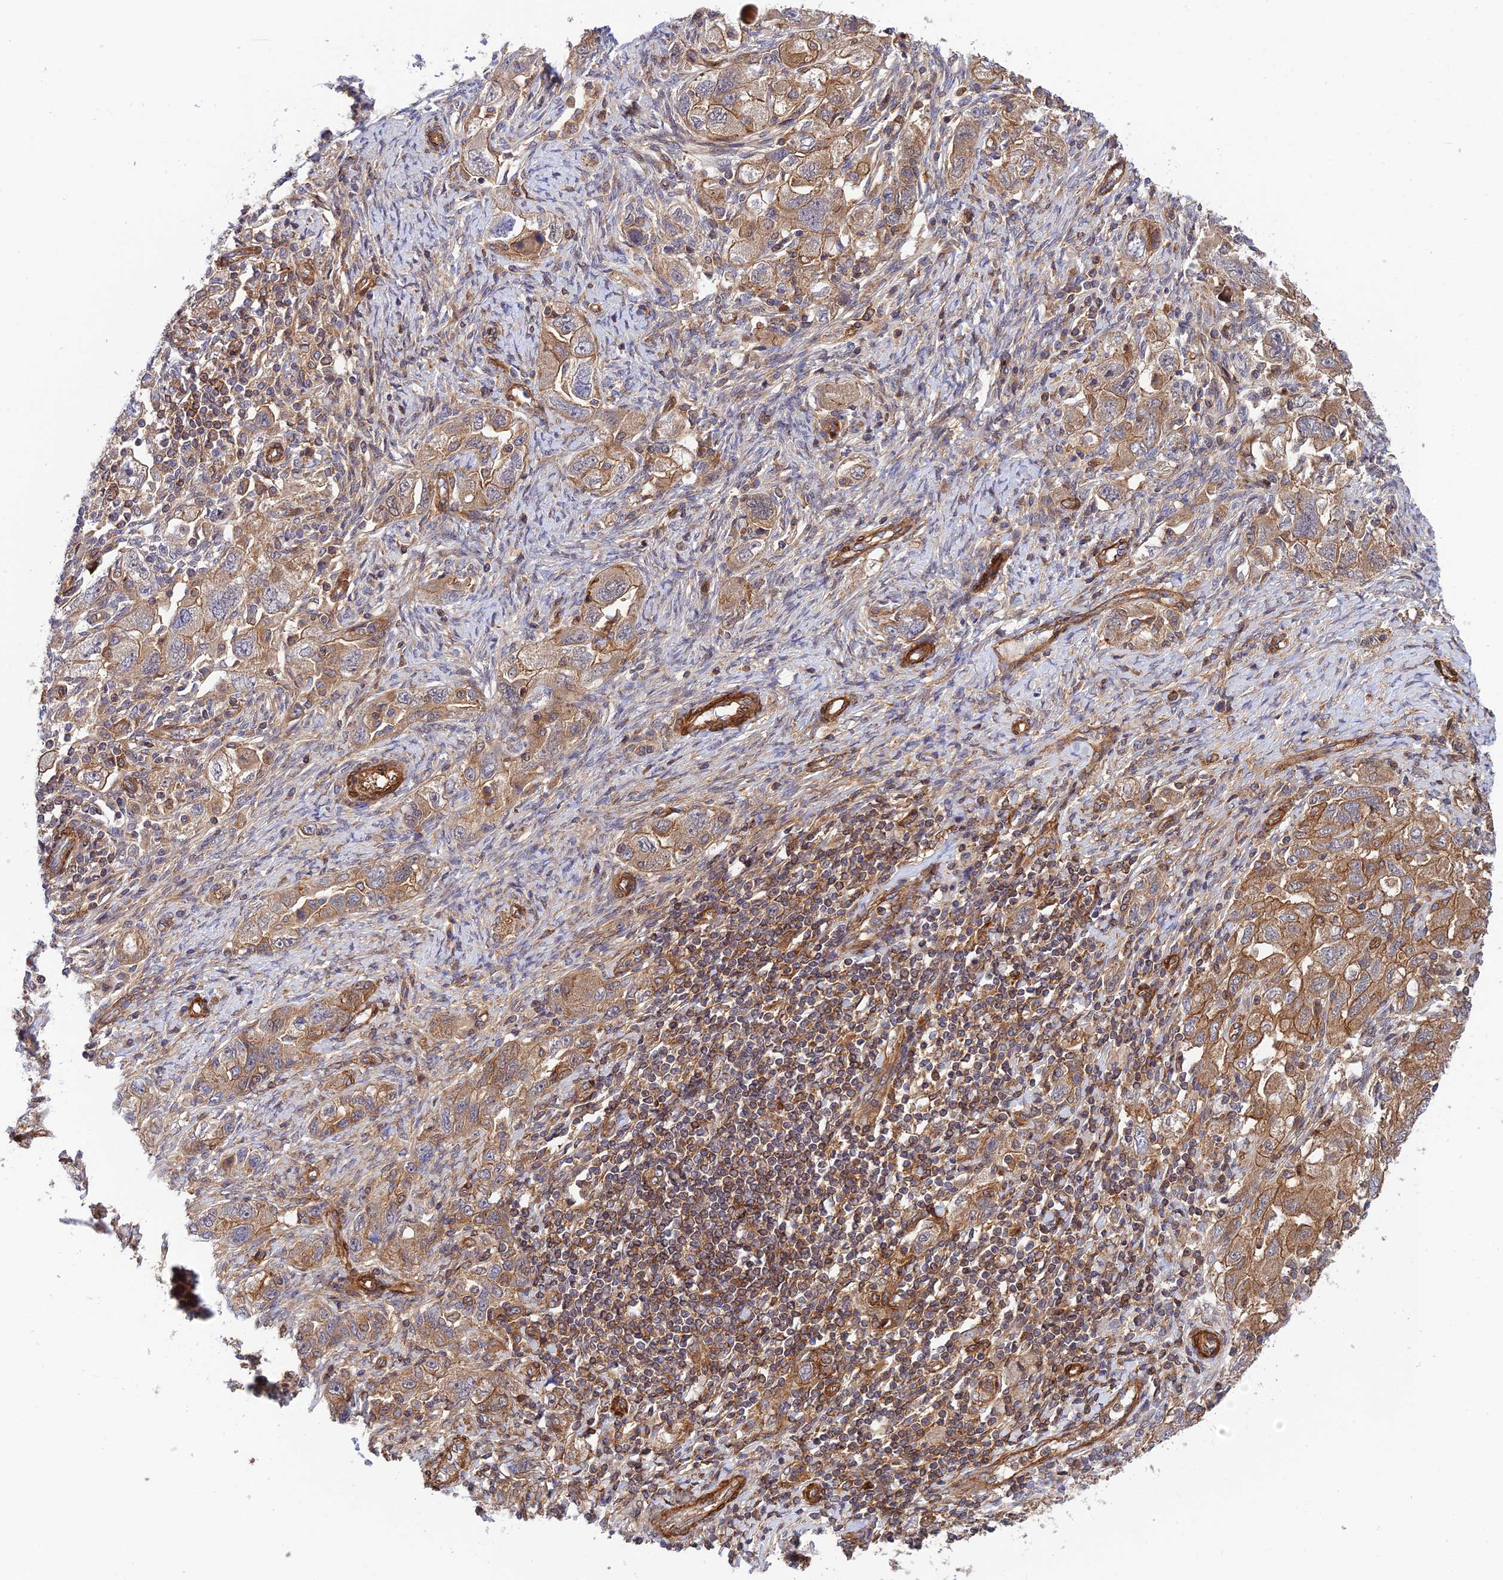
{"staining": {"intensity": "moderate", "quantity": ">75%", "location": "cytoplasmic/membranous"}, "tissue": "ovarian cancer", "cell_type": "Tumor cells", "image_type": "cancer", "snomed": [{"axis": "morphology", "description": "Carcinoma, NOS"}, {"axis": "morphology", "description": "Cystadenocarcinoma, serous, NOS"}, {"axis": "topography", "description": "Ovary"}], "caption": "Immunohistochemistry (IHC) micrograph of neoplastic tissue: carcinoma (ovarian) stained using immunohistochemistry (IHC) exhibits medium levels of moderate protein expression localized specifically in the cytoplasmic/membranous of tumor cells, appearing as a cytoplasmic/membranous brown color.", "gene": "EVI5L", "patient": {"sex": "female", "age": 69}}